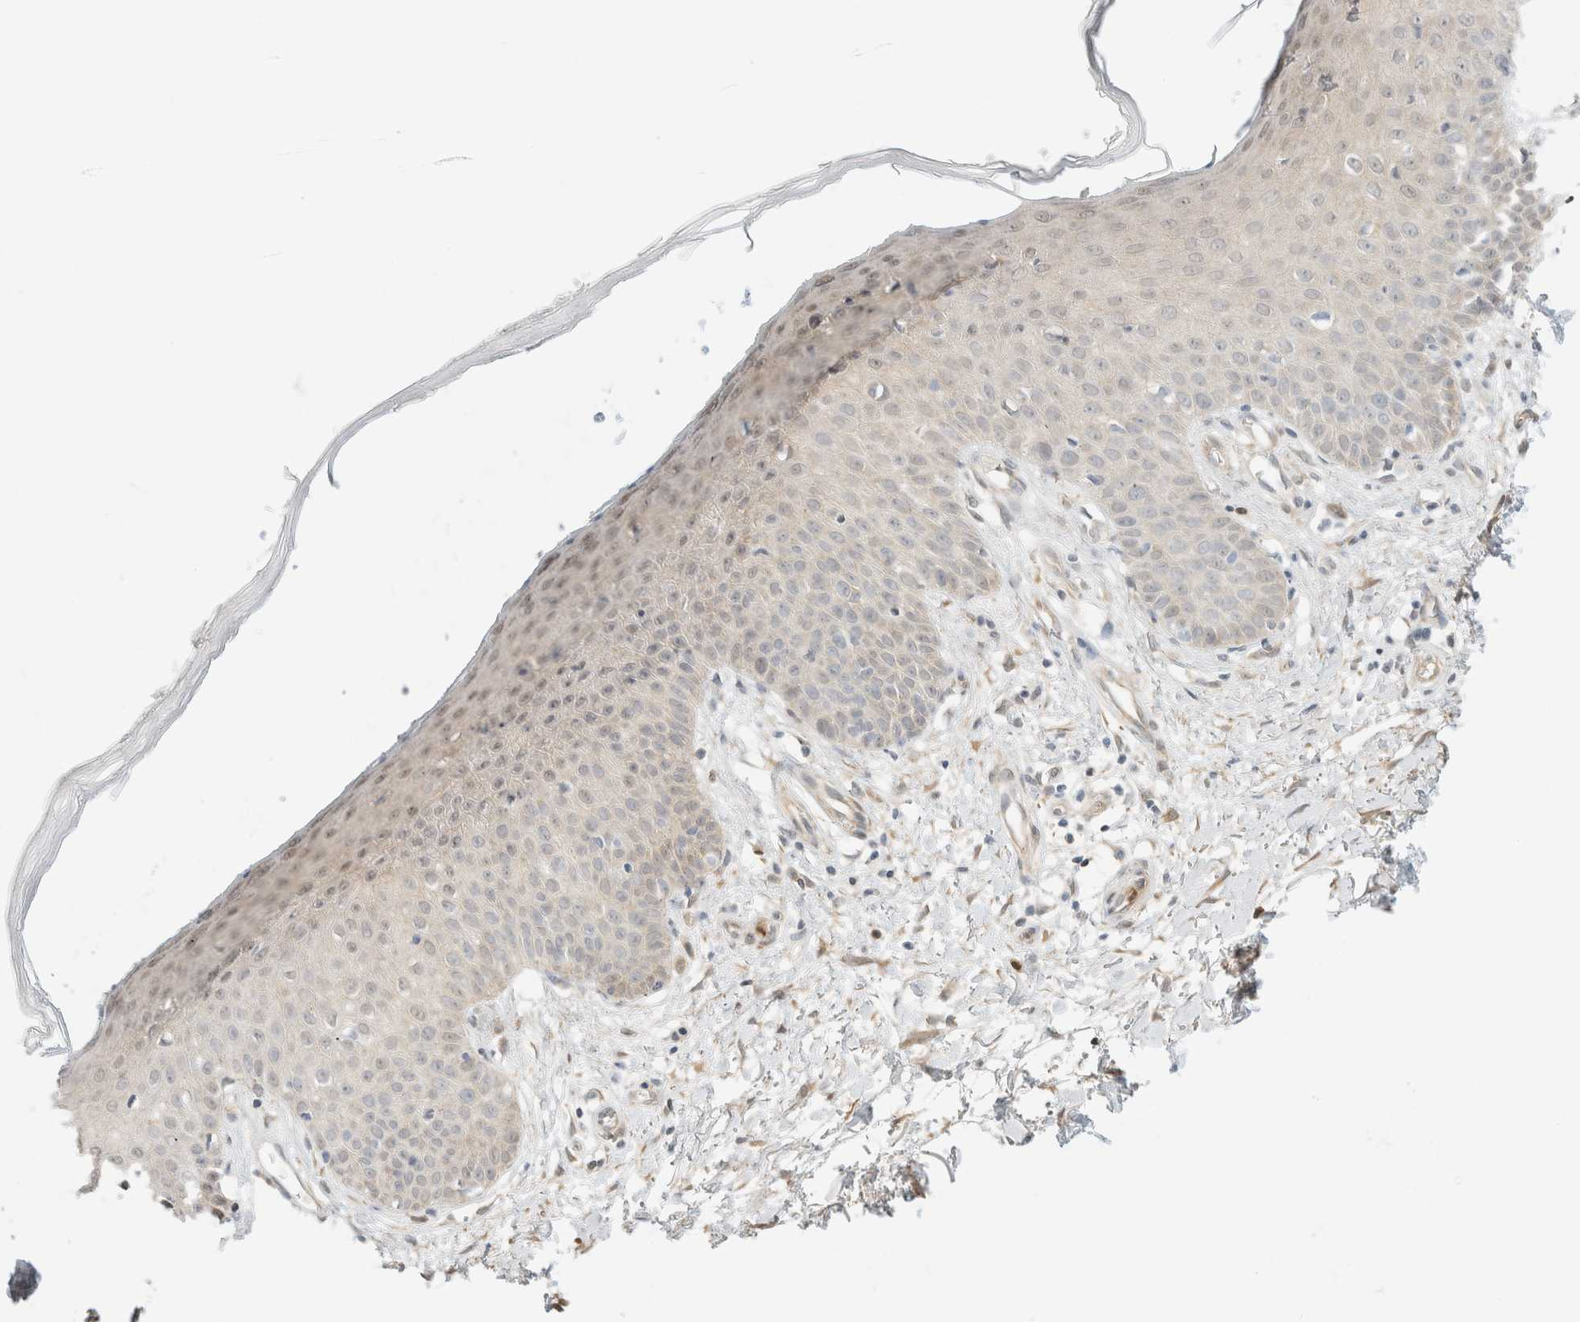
{"staining": {"intensity": "weak", "quantity": ">75%", "location": "cytoplasmic/membranous"}, "tissue": "skin", "cell_type": "Fibroblasts", "image_type": "normal", "snomed": [{"axis": "morphology", "description": "Normal tissue, NOS"}, {"axis": "morphology", "description": "Inflammation, NOS"}, {"axis": "topography", "description": "Skin"}], "caption": "High-power microscopy captured an IHC image of unremarkable skin, revealing weak cytoplasmic/membranous positivity in about >75% of fibroblasts.", "gene": "GPI", "patient": {"sex": "female", "age": 44}}